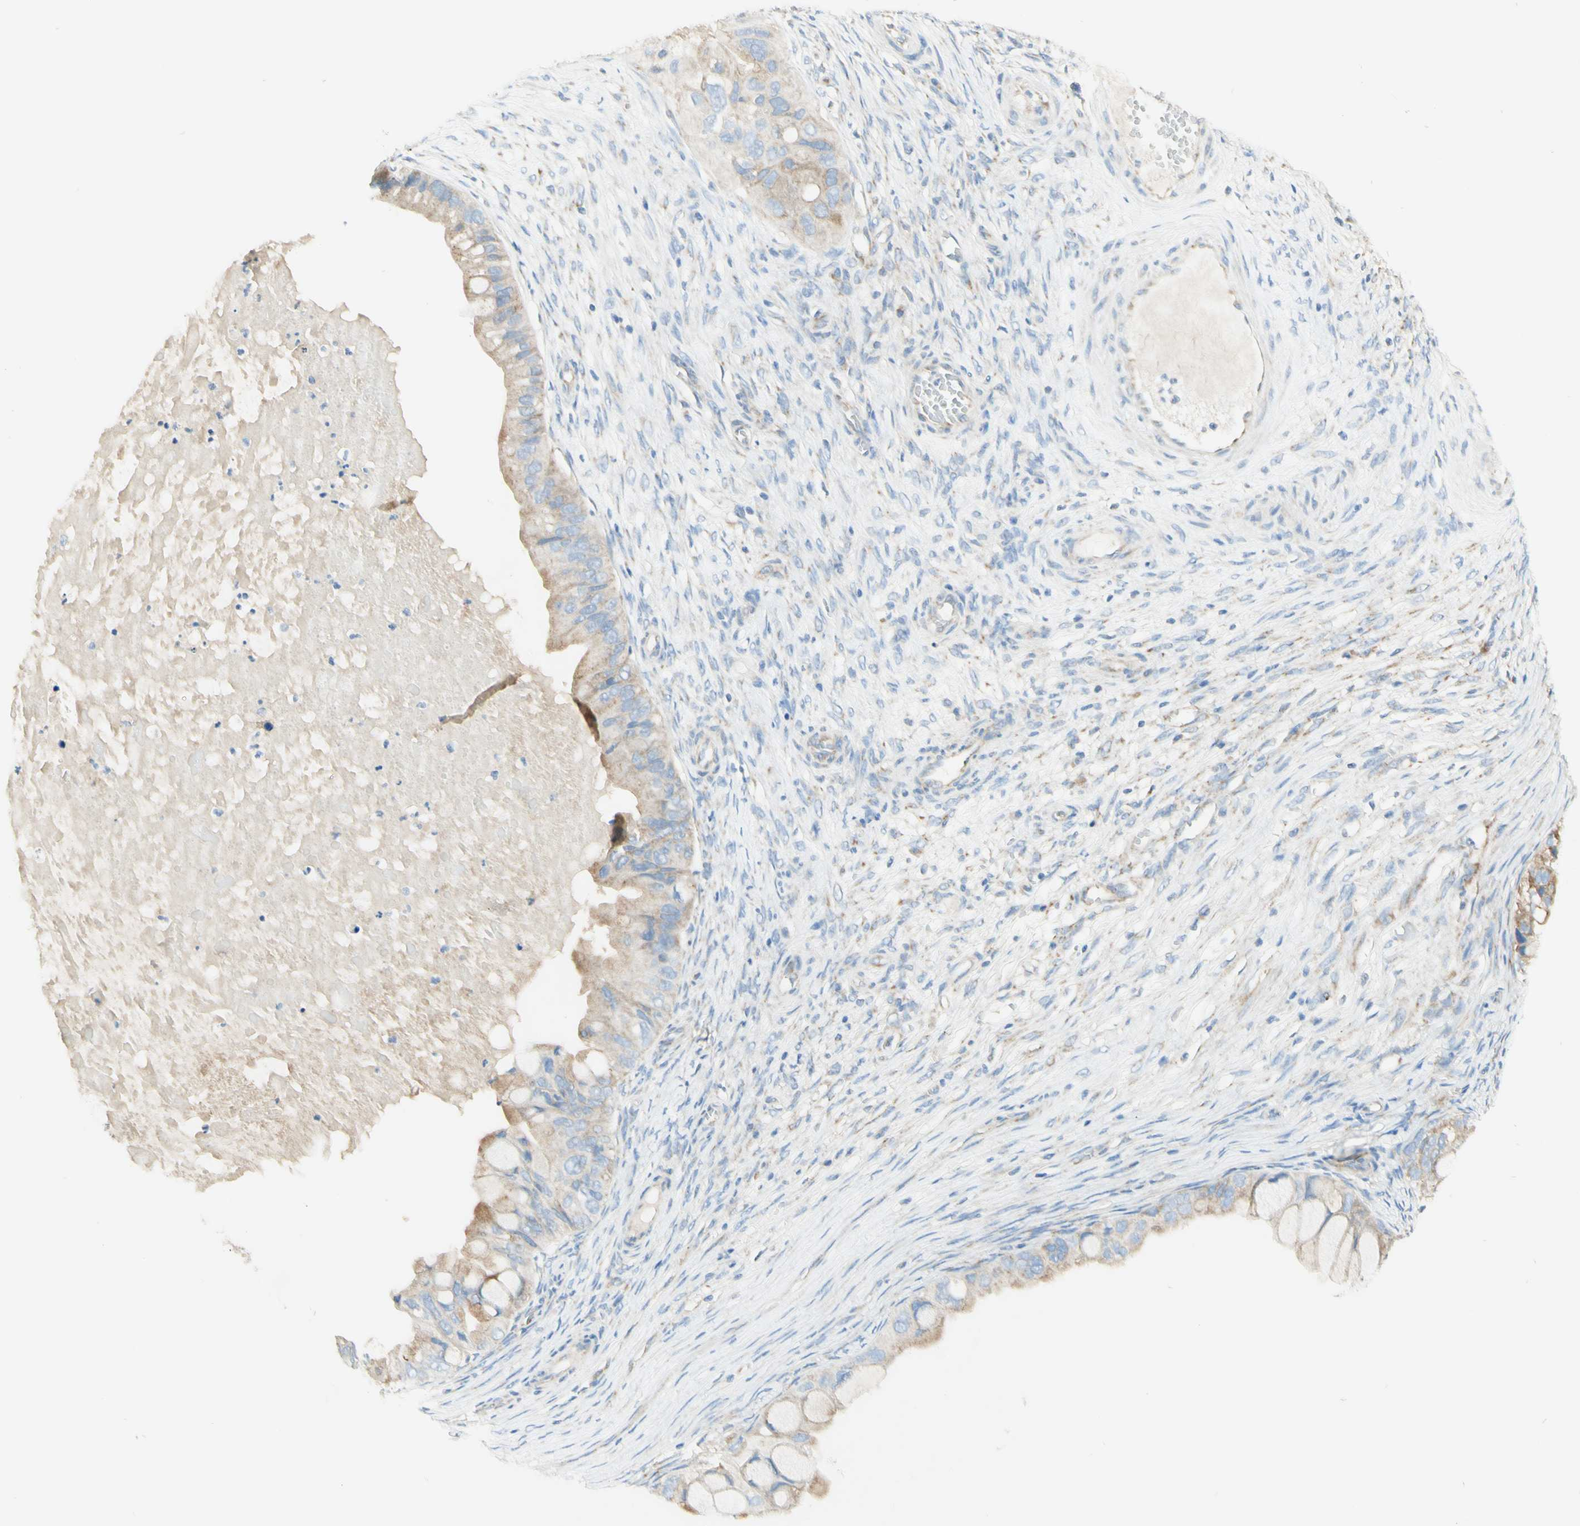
{"staining": {"intensity": "weak", "quantity": ">75%", "location": "cytoplasmic/membranous"}, "tissue": "ovarian cancer", "cell_type": "Tumor cells", "image_type": "cancer", "snomed": [{"axis": "morphology", "description": "Cystadenocarcinoma, mucinous, NOS"}, {"axis": "topography", "description": "Ovary"}], "caption": "Ovarian cancer stained with a protein marker reveals weak staining in tumor cells.", "gene": "ARMC10", "patient": {"sex": "female", "age": 80}}